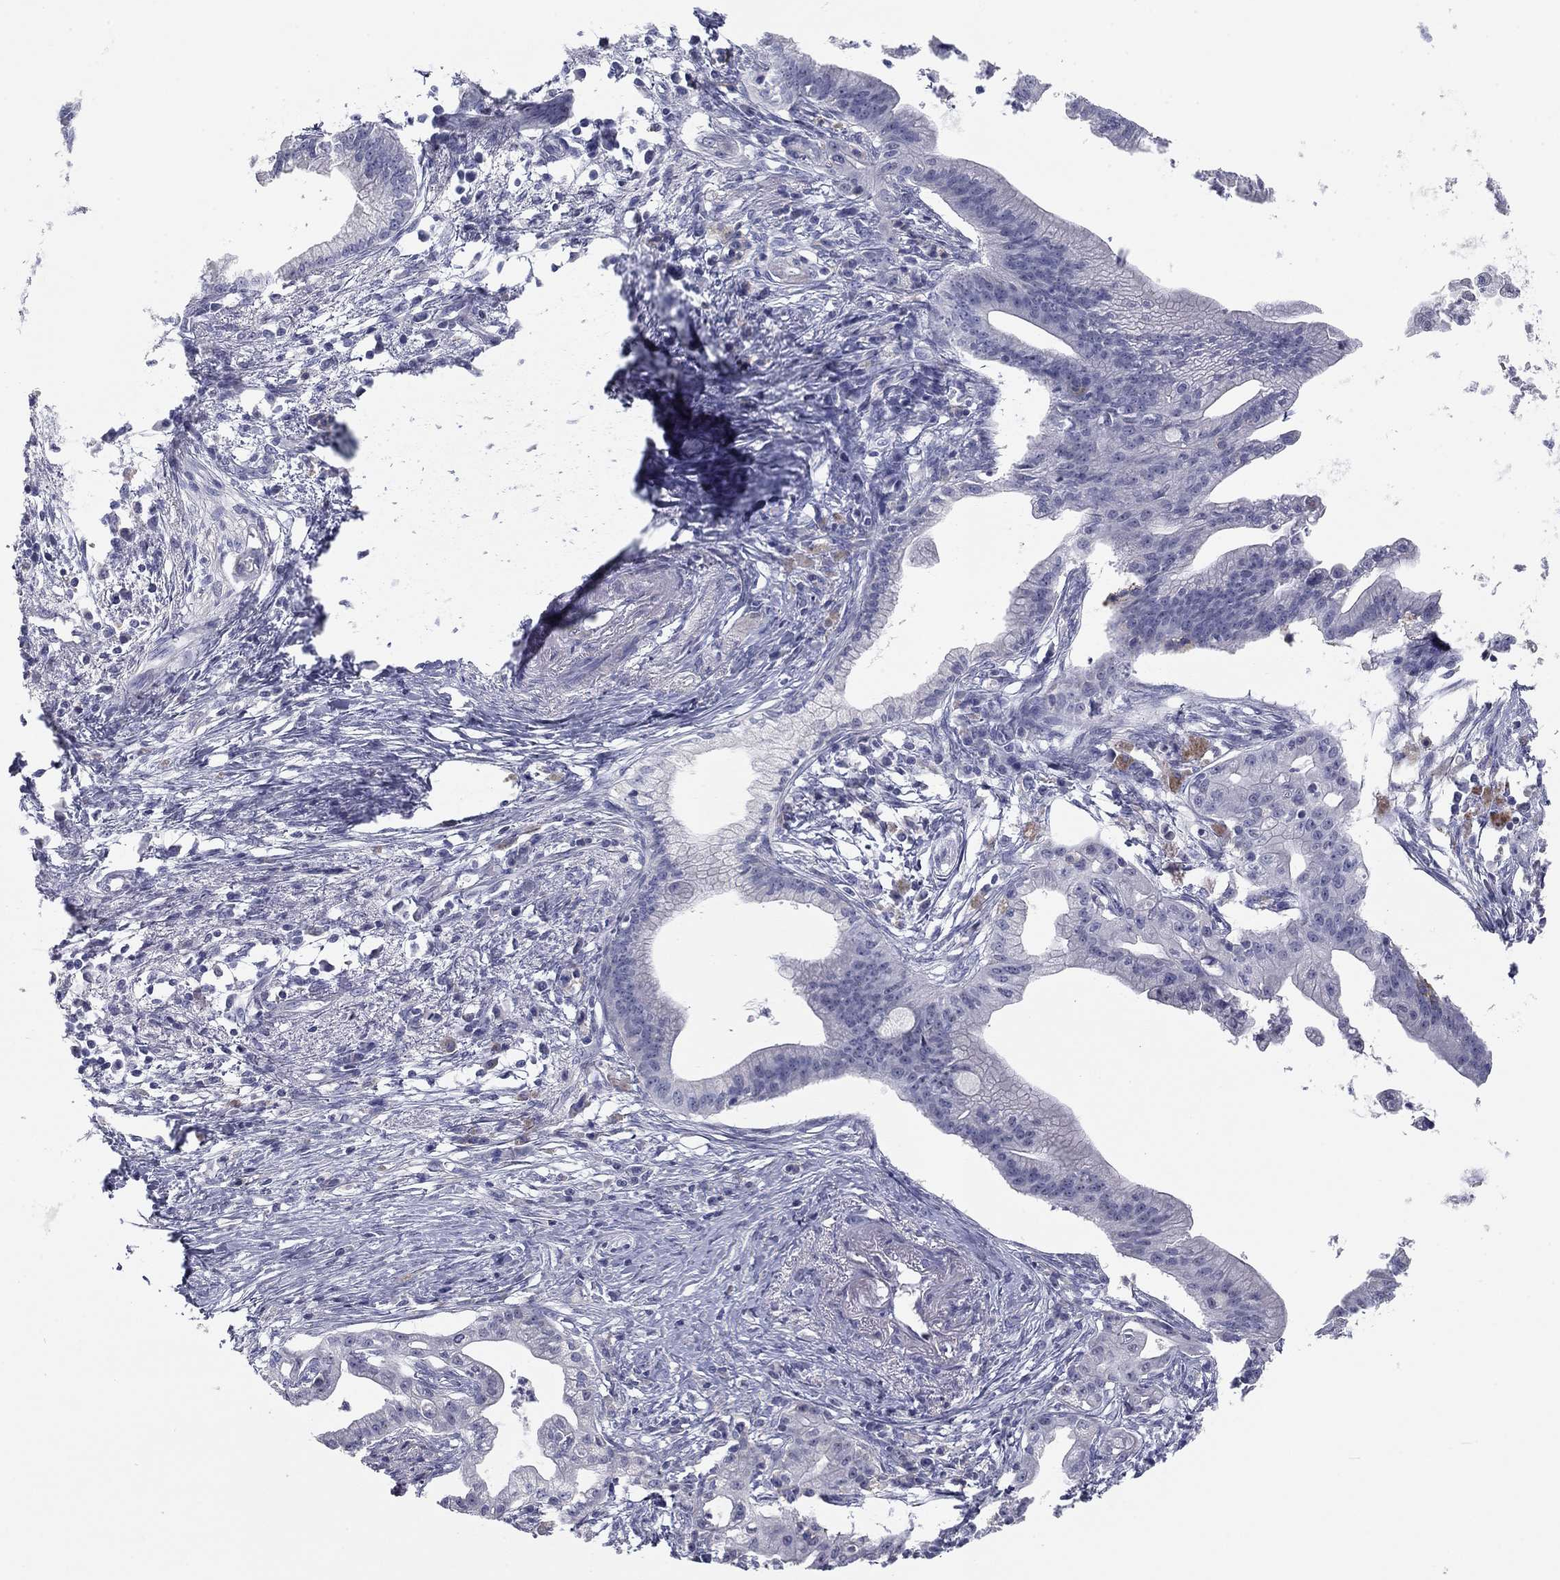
{"staining": {"intensity": "strong", "quantity": "<25%", "location": "cytoplasmic/membranous"}, "tissue": "pancreatic cancer", "cell_type": "Tumor cells", "image_type": "cancer", "snomed": [{"axis": "morphology", "description": "Normal tissue, NOS"}, {"axis": "morphology", "description": "Adenocarcinoma, NOS"}, {"axis": "topography", "description": "Pancreas"}], "caption": "Strong cytoplasmic/membranous expression is identified in approximately <25% of tumor cells in adenocarcinoma (pancreatic).", "gene": "SEPTIN3", "patient": {"sex": "female", "age": 58}}